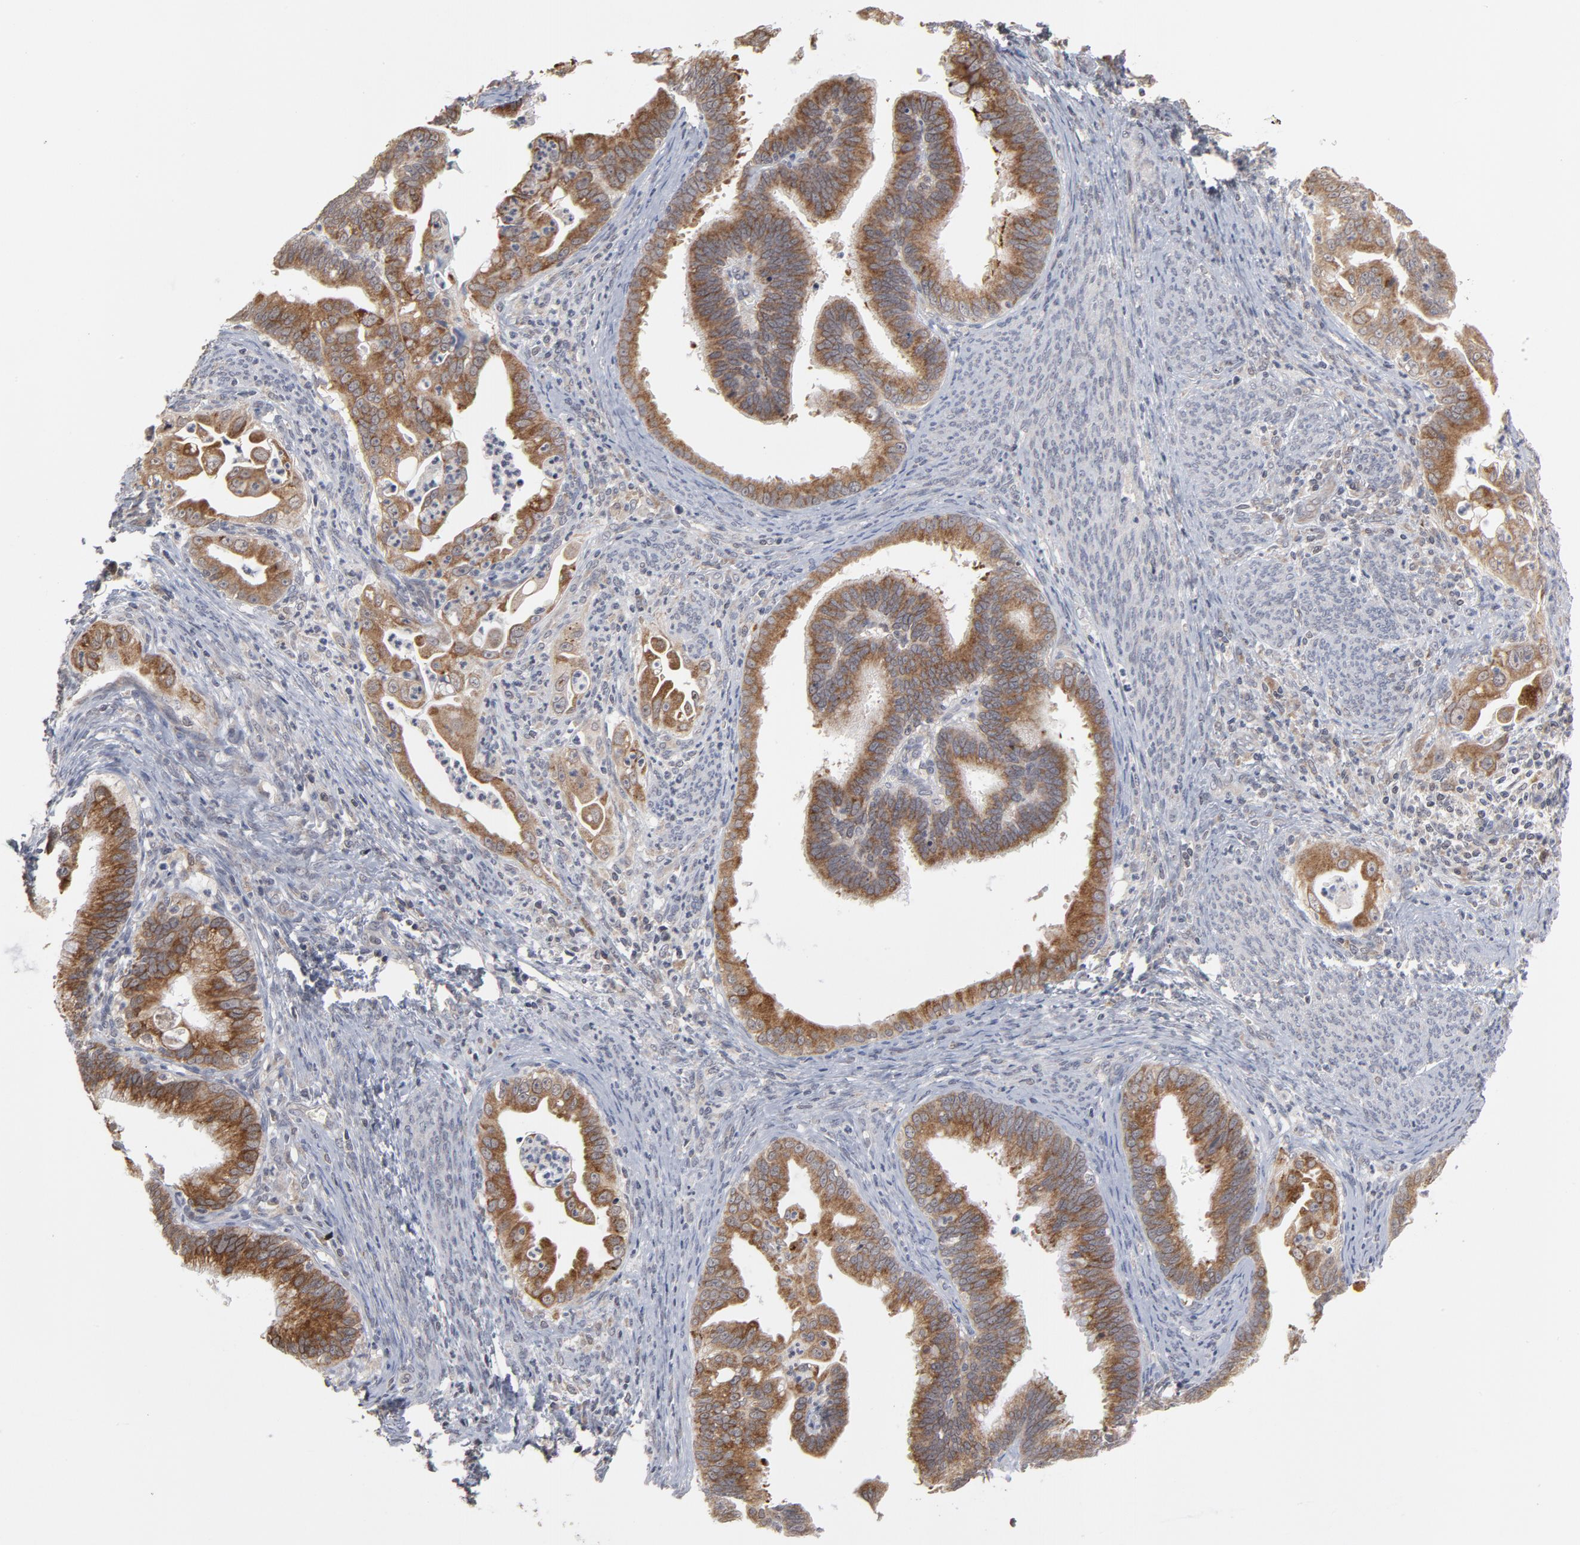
{"staining": {"intensity": "moderate", "quantity": ">75%", "location": "cytoplasmic/membranous"}, "tissue": "cervical cancer", "cell_type": "Tumor cells", "image_type": "cancer", "snomed": [{"axis": "morphology", "description": "Adenocarcinoma, NOS"}, {"axis": "topography", "description": "Cervix"}], "caption": "A micrograph showing moderate cytoplasmic/membranous staining in approximately >75% of tumor cells in adenocarcinoma (cervical), as visualized by brown immunohistochemical staining.", "gene": "ARIH1", "patient": {"sex": "female", "age": 47}}